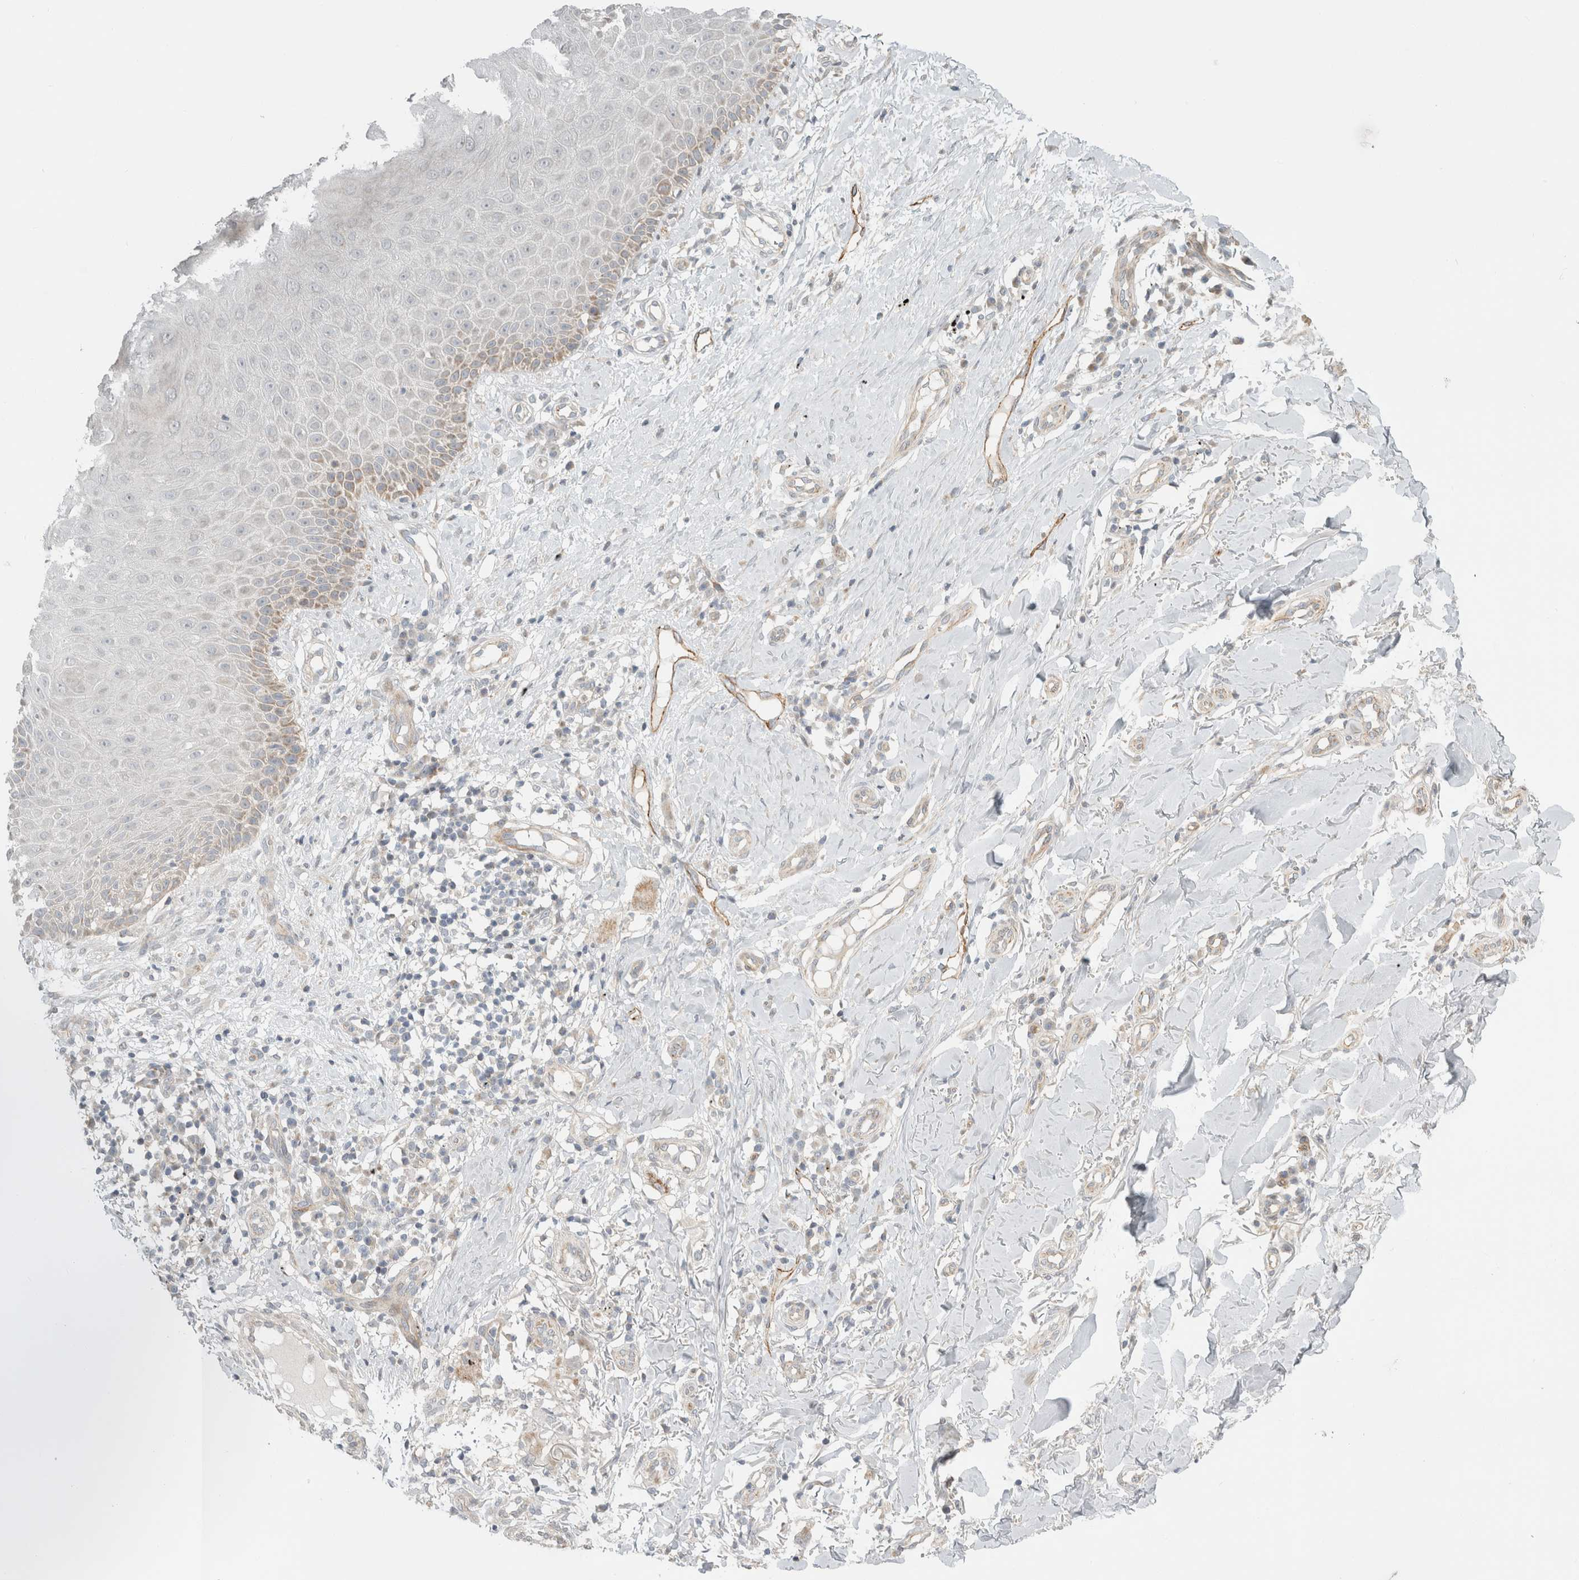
{"staining": {"intensity": "moderate", "quantity": "<25%", "location": "cytoplasmic/membranous"}, "tissue": "skin cancer", "cell_type": "Tumor cells", "image_type": "cancer", "snomed": [{"axis": "morphology", "description": "Normal tissue, NOS"}, {"axis": "morphology", "description": "Basal cell carcinoma"}, {"axis": "topography", "description": "Skin"}], "caption": "Tumor cells exhibit low levels of moderate cytoplasmic/membranous expression in about <25% of cells in skin basal cell carcinoma. (Stains: DAB in brown, nuclei in blue, Microscopy: brightfield microscopy at high magnification).", "gene": "KPNA5", "patient": {"sex": "male", "age": 67}}